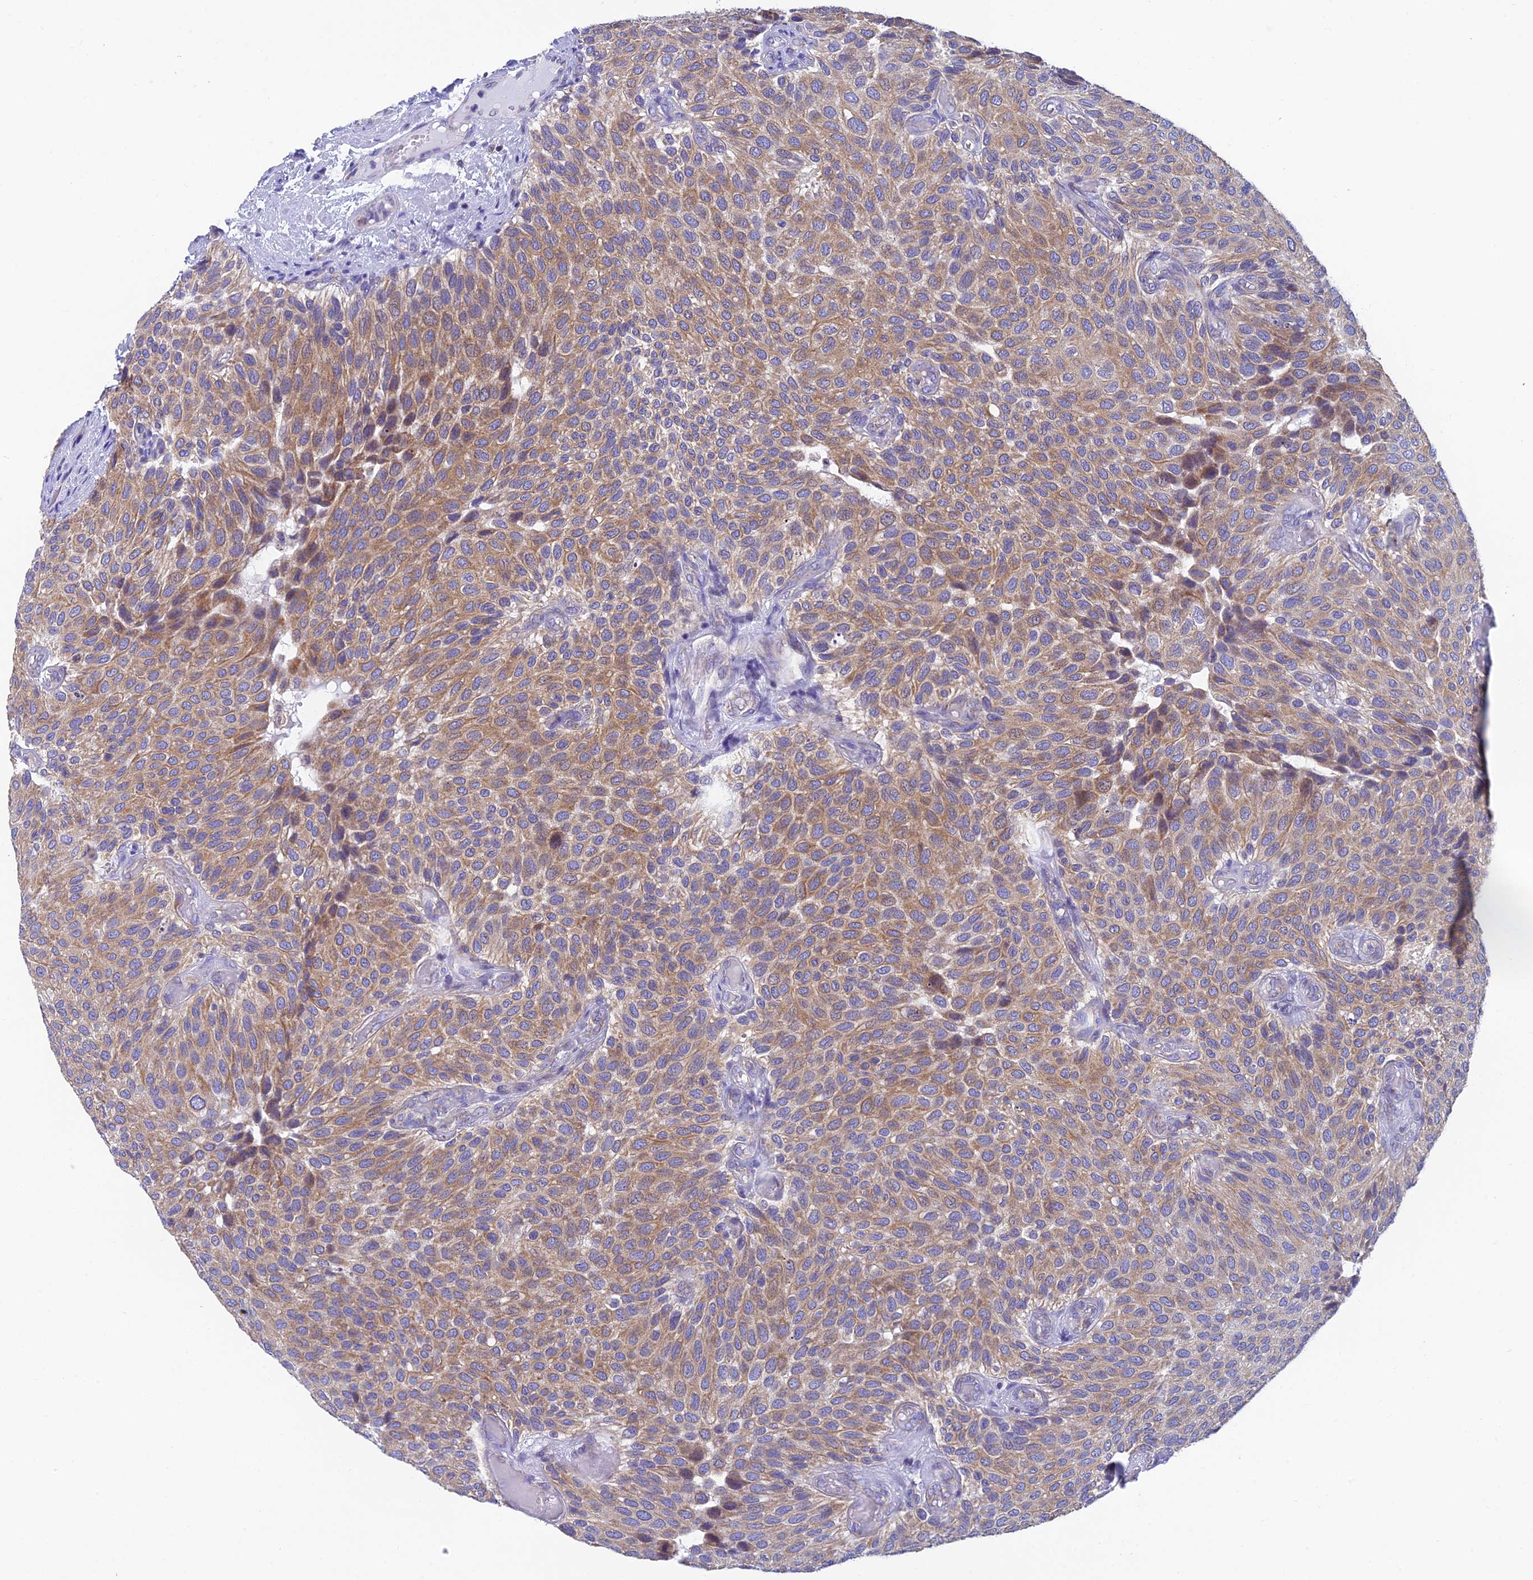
{"staining": {"intensity": "moderate", "quantity": ">75%", "location": "cytoplasmic/membranous"}, "tissue": "urothelial cancer", "cell_type": "Tumor cells", "image_type": "cancer", "snomed": [{"axis": "morphology", "description": "Urothelial carcinoma, Low grade"}, {"axis": "topography", "description": "Urinary bladder"}], "caption": "A photomicrograph of urothelial cancer stained for a protein displays moderate cytoplasmic/membranous brown staining in tumor cells.", "gene": "REEP4", "patient": {"sex": "male", "age": 89}}